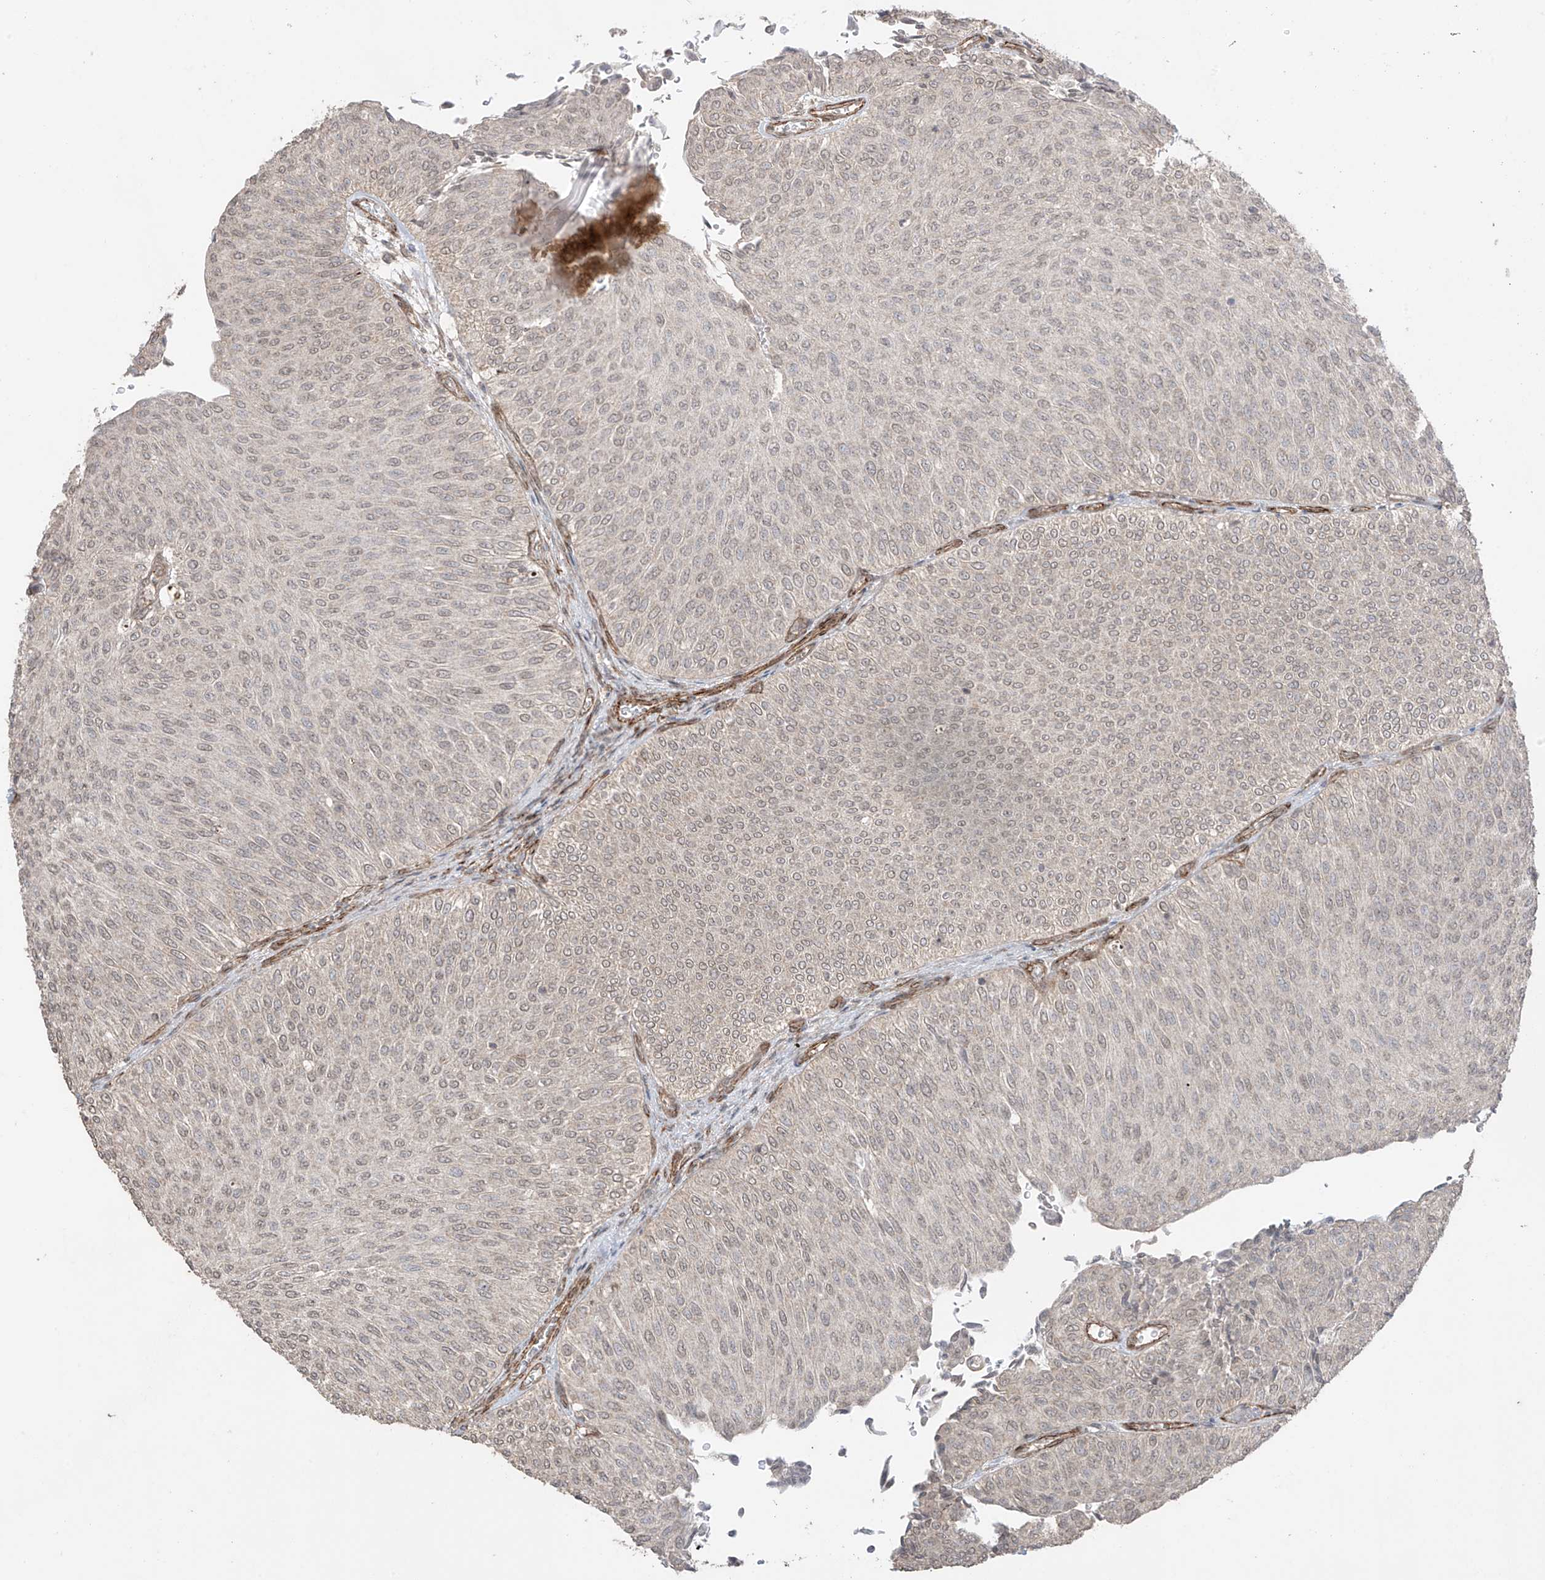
{"staining": {"intensity": "weak", "quantity": "25%-75%", "location": "nuclear"}, "tissue": "urothelial cancer", "cell_type": "Tumor cells", "image_type": "cancer", "snomed": [{"axis": "morphology", "description": "Urothelial carcinoma, Low grade"}, {"axis": "topography", "description": "Urinary bladder"}], "caption": "Urothelial carcinoma (low-grade) tissue shows weak nuclear expression in approximately 25%-75% of tumor cells", "gene": "TTLL5", "patient": {"sex": "male", "age": 78}}